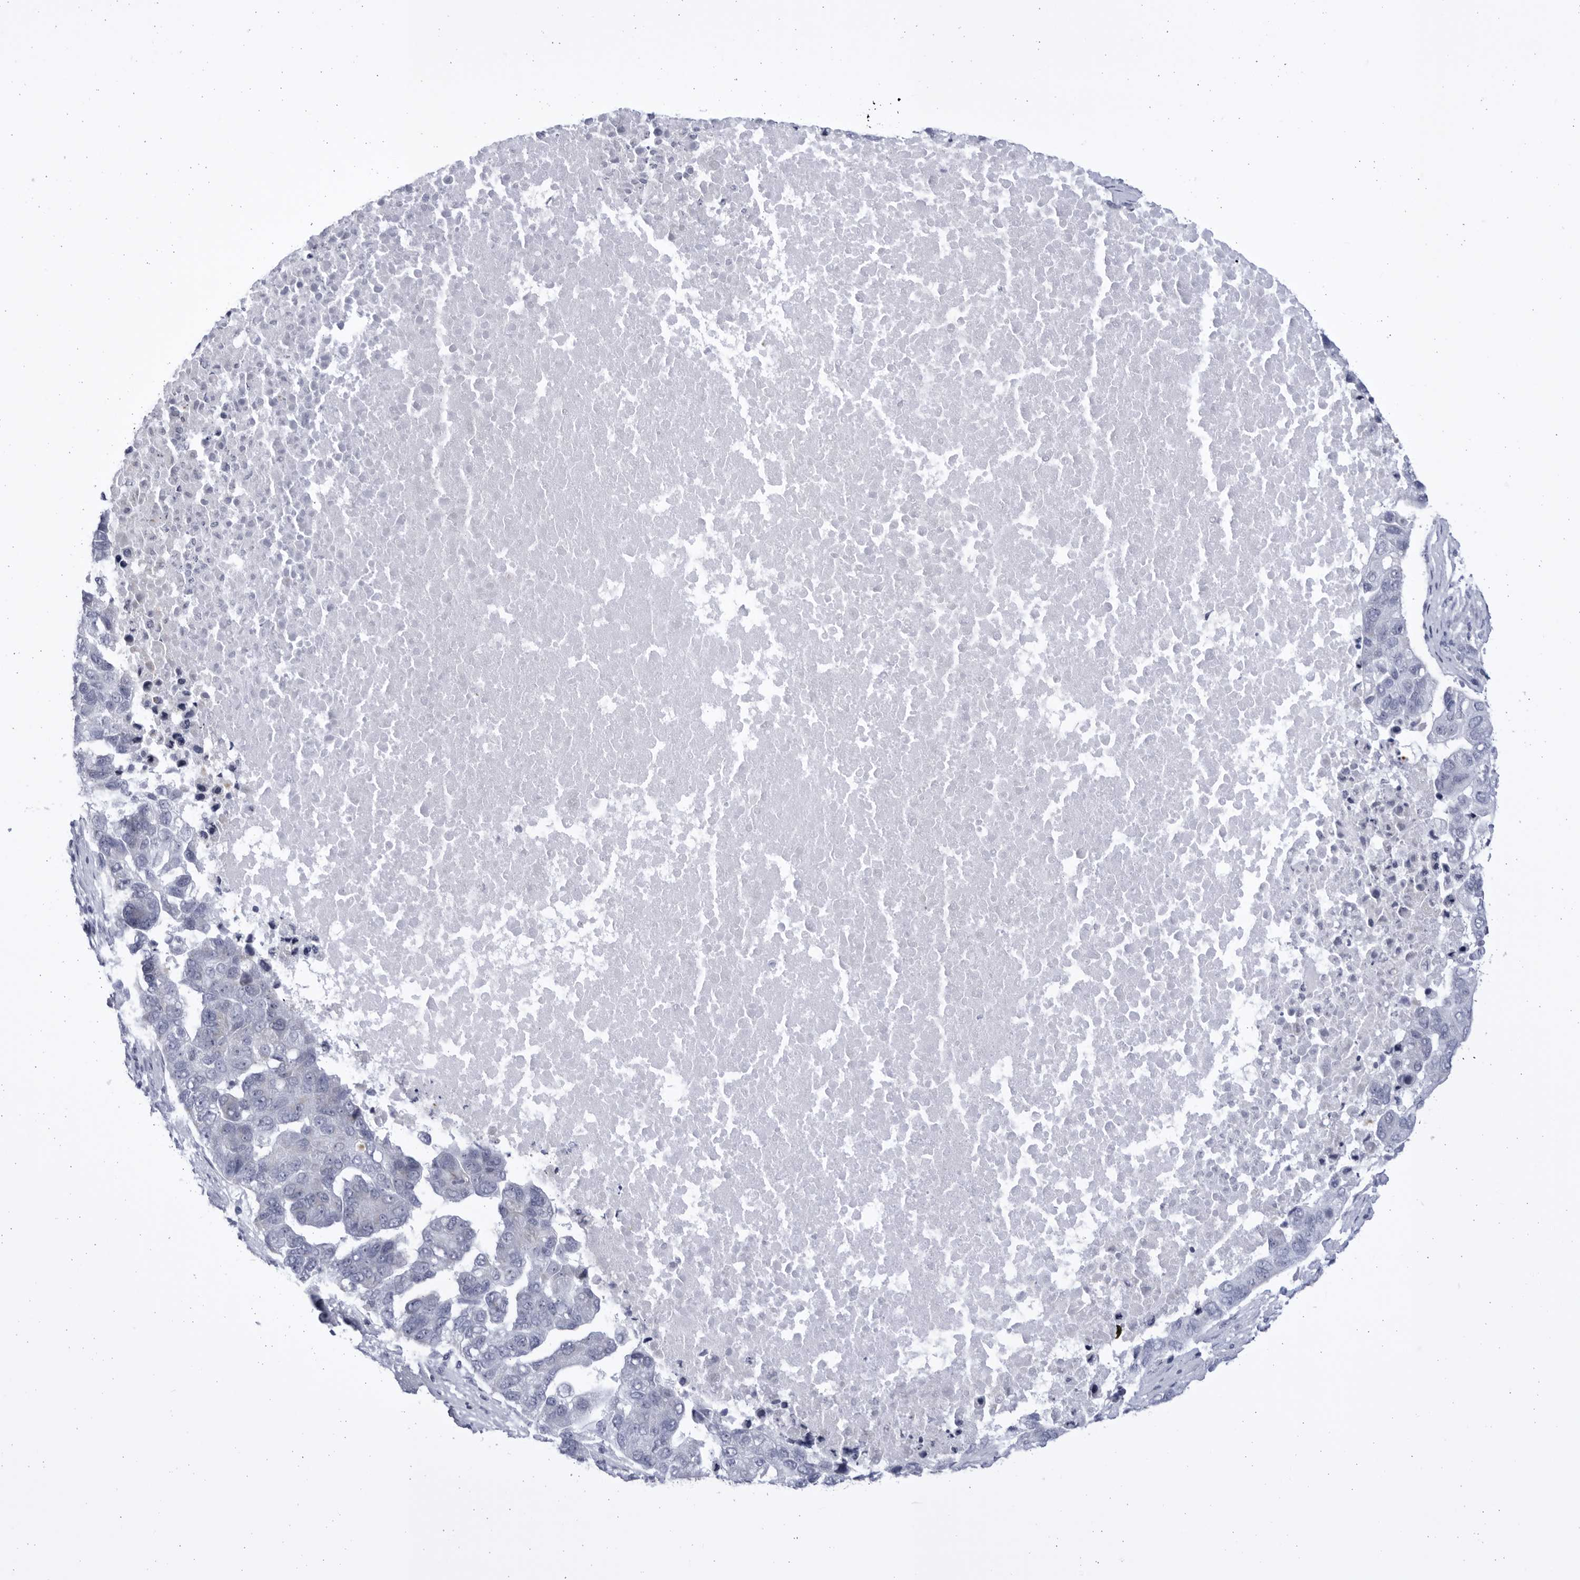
{"staining": {"intensity": "negative", "quantity": "none", "location": "none"}, "tissue": "pancreatic cancer", "cell_type": "Tumor cells", "image_type": "cancer", "snomed": [{"axis": "morphology", "description": "Adenocarcinoma, NOS"}, {"axis": "topography", "description": "Pancreas"}], "caption": "An IHC photomicrograph of pancreatic adenocarcinoma is shown. There is no staining in tumor cells of pancreatic adenocarcinoma. (DAB (3,3'-diaminobenzidine) immunohistochemistry, high magnification).", "gene": "CCDC181", "patient": {"sex": "female", "age": 61}}